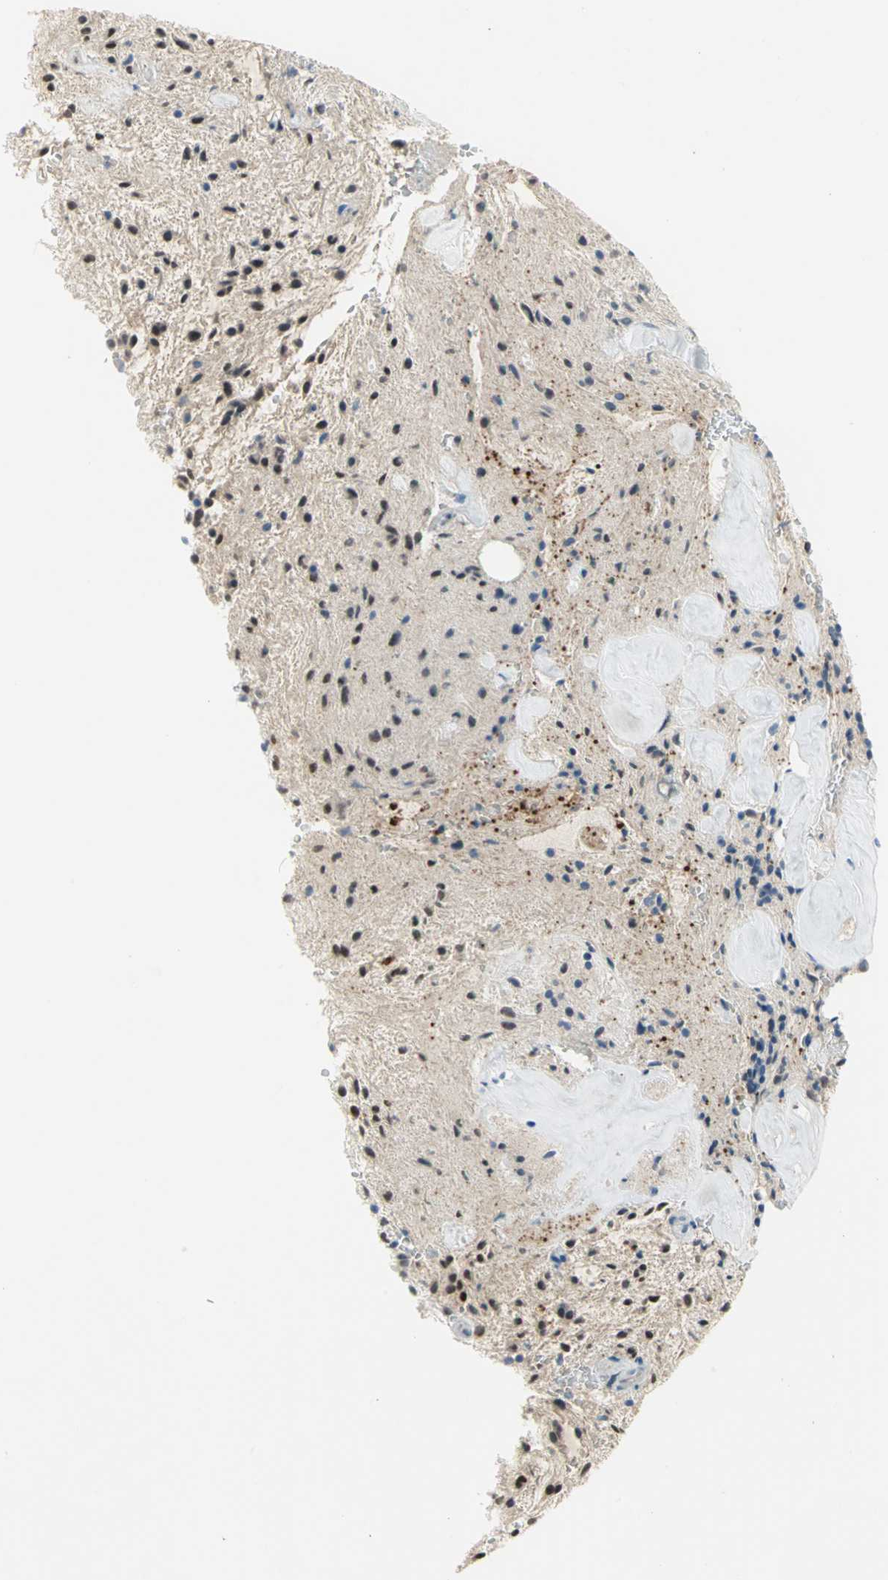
{"staining": {"intensity": "moderate", "quantity": "25%-75%", "location": "cytoplasmic/membranous,nuclear"}, "tissue": "glioma", "cell_type": "Tumor cells", "image_type": "cancer", "snomed": [{"axis": "morphology", "description": "Glioma, malignant, NOS"}, {"axis": "topography", "description": "Cerebellum"}], "caption": "High-magnification brightfield microscopy of glioma stained with DAB (brown) and counterstained with hematoxylin (blue). tumor cells exhibit moderate cytoplasmic/membranous and nuclear staining is seen in approximately25%-75% of cells.", "gene": "ZIC1", "patient": {"sex": "female", "age": 10}}